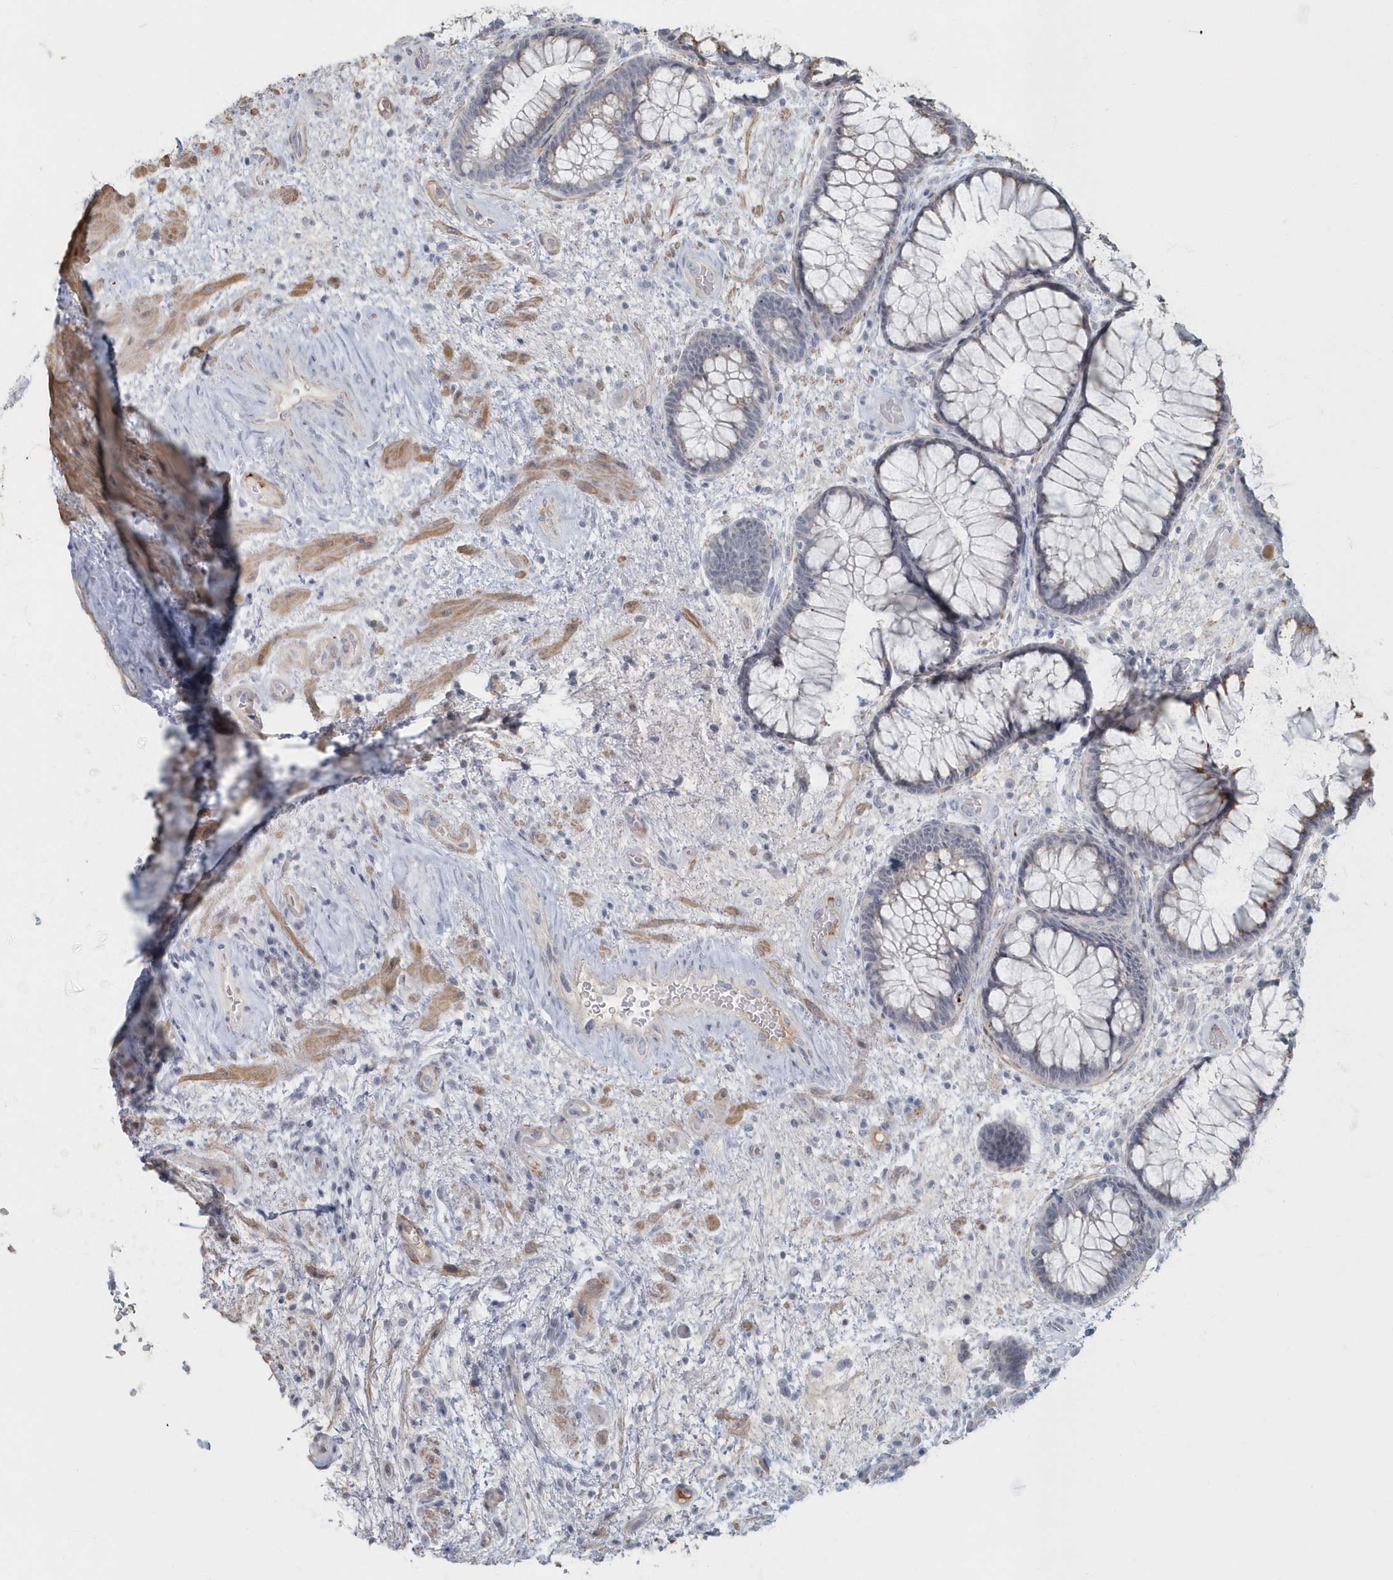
{"staining": {"intensity": "moderate", "quantity": "<25%", "location": "cytoplasmic/membranous"}, "tissue": "rectum", "cell_type": "Glandular cells", "image_type": "normal", "snomed": [{"axis": "morphology", "description": "Normal tissue, NOS"}, {"axis": "topography", "description": "Rectum"}], "caption": "Immunohistochemistry of unremarkable human rectum shows low levels of moderate cytoplasmic/membranous positivity in about <25% of glandular cells.", "gene": "MYOT", "patient": {"sex": "male", "age": 51}}